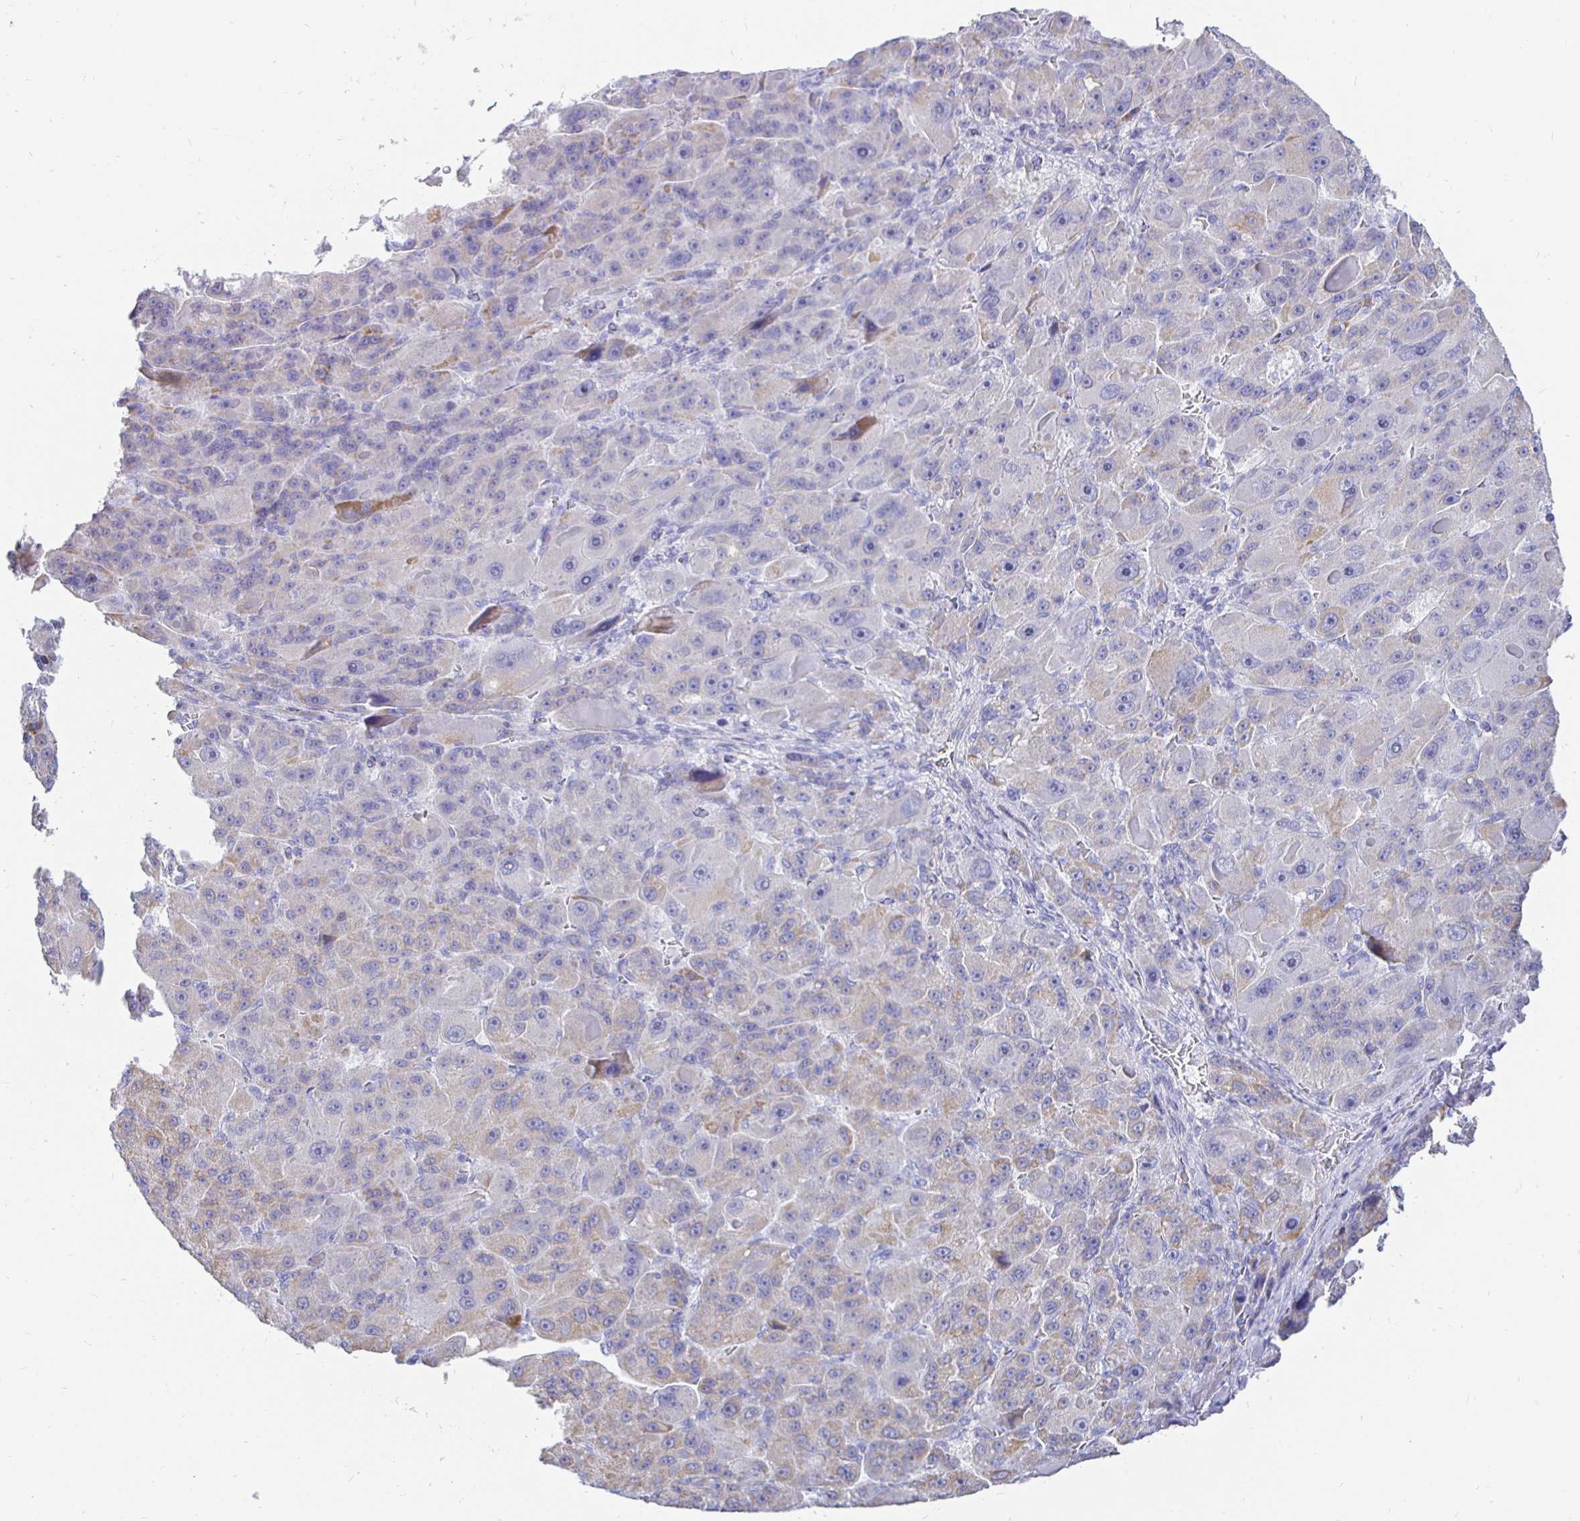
{"staining": {"intensity": "weak", "quantity": "<25%", "location": "cytoplasmic/membranous"}, "tissue": "liver cancer", "cell_type": "Tumor cells", "image_type": "cancer", "snomed": [{"axis": "morphology", "description": "Carcinoma, Hepatocellular, NOS"}, {"axis": "topography", "description": "Liver"}], "caption": "Micrograph shows no significant protein positivity in tumor cells of hepatocellular carcinoma (liver).", "gene": "CR2", "patient": {"sex": "male", "age": 76}}